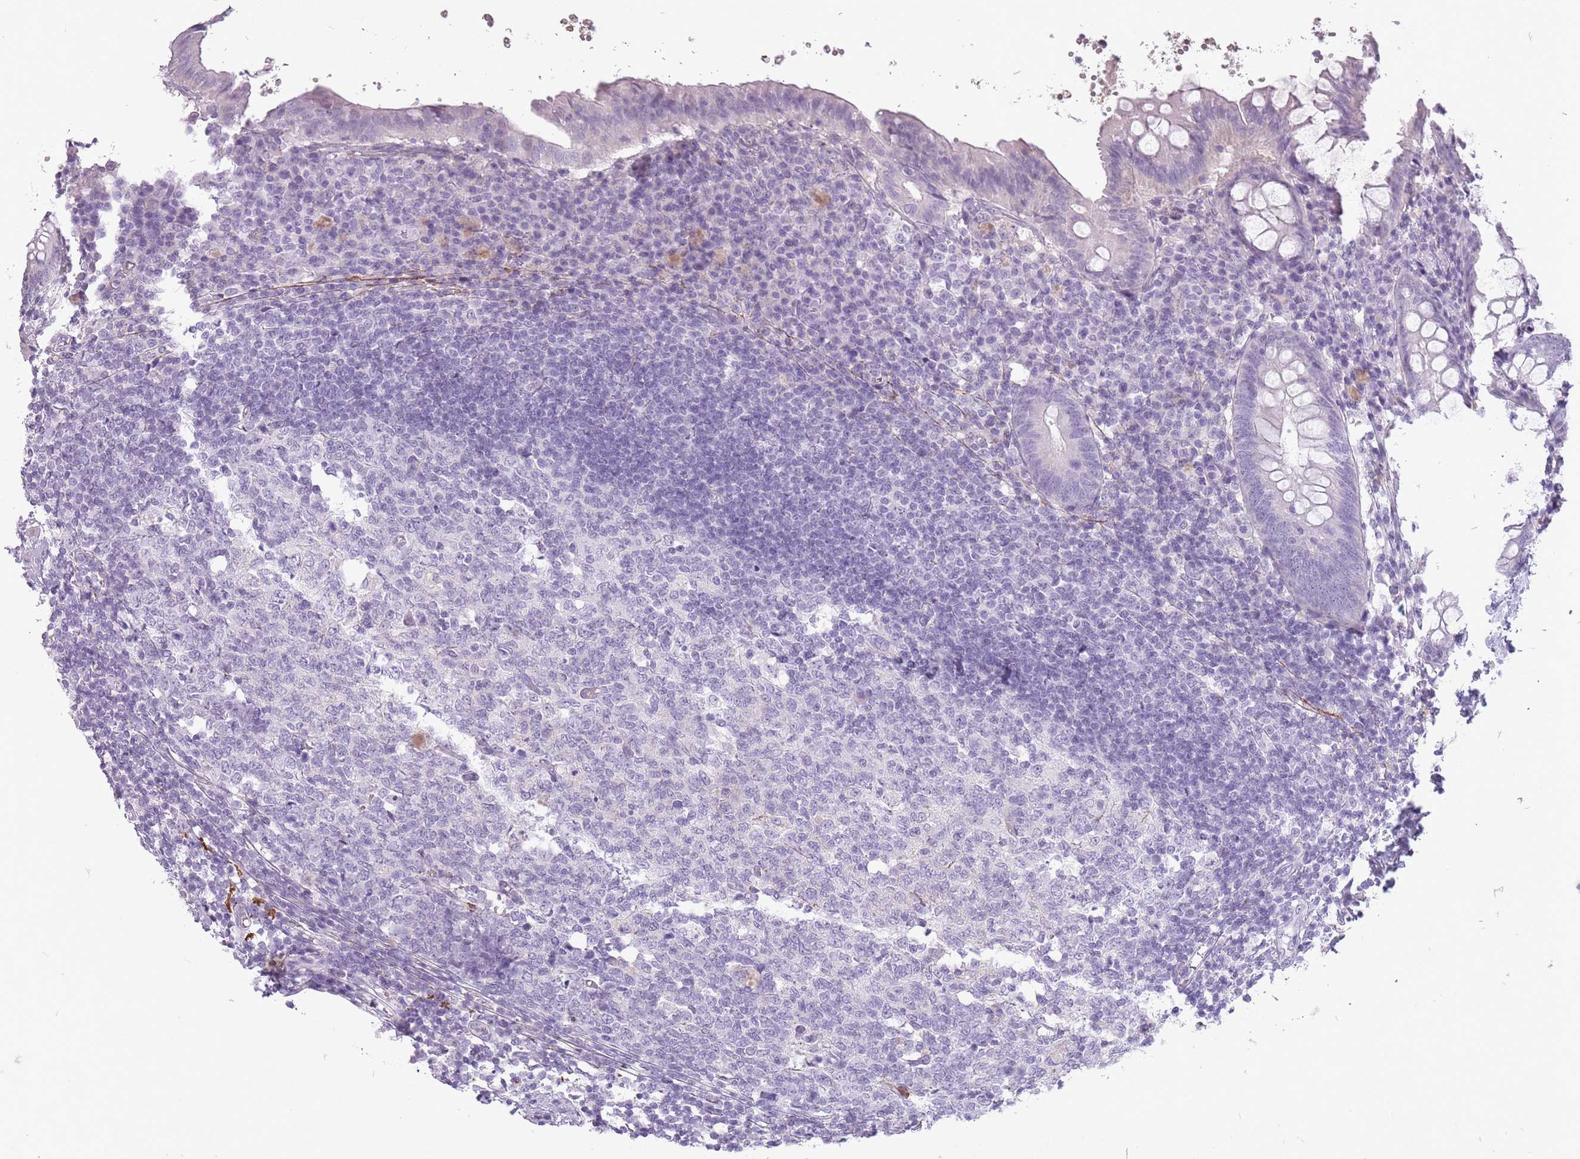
{"staining": {"intensity": "negative", "quantity": "none", "location": "none"}, "tissue": "appendix", "cell_type": "Glandular cells", "image_type": "normal", "snomed": [{"axis": "morphology", "description": "Normal tissue, NOS"}, {"axis": "topography", "description": "Appendix"}], "caption": "IHC photomicrograph of benign appendix: human appendix stained with DAB (3,3'-diaminobenzidine) exhibits no significant protein expression in glandular cells.", "gene": "RFX4", "patient": {"sex": "female", "age": 54}}